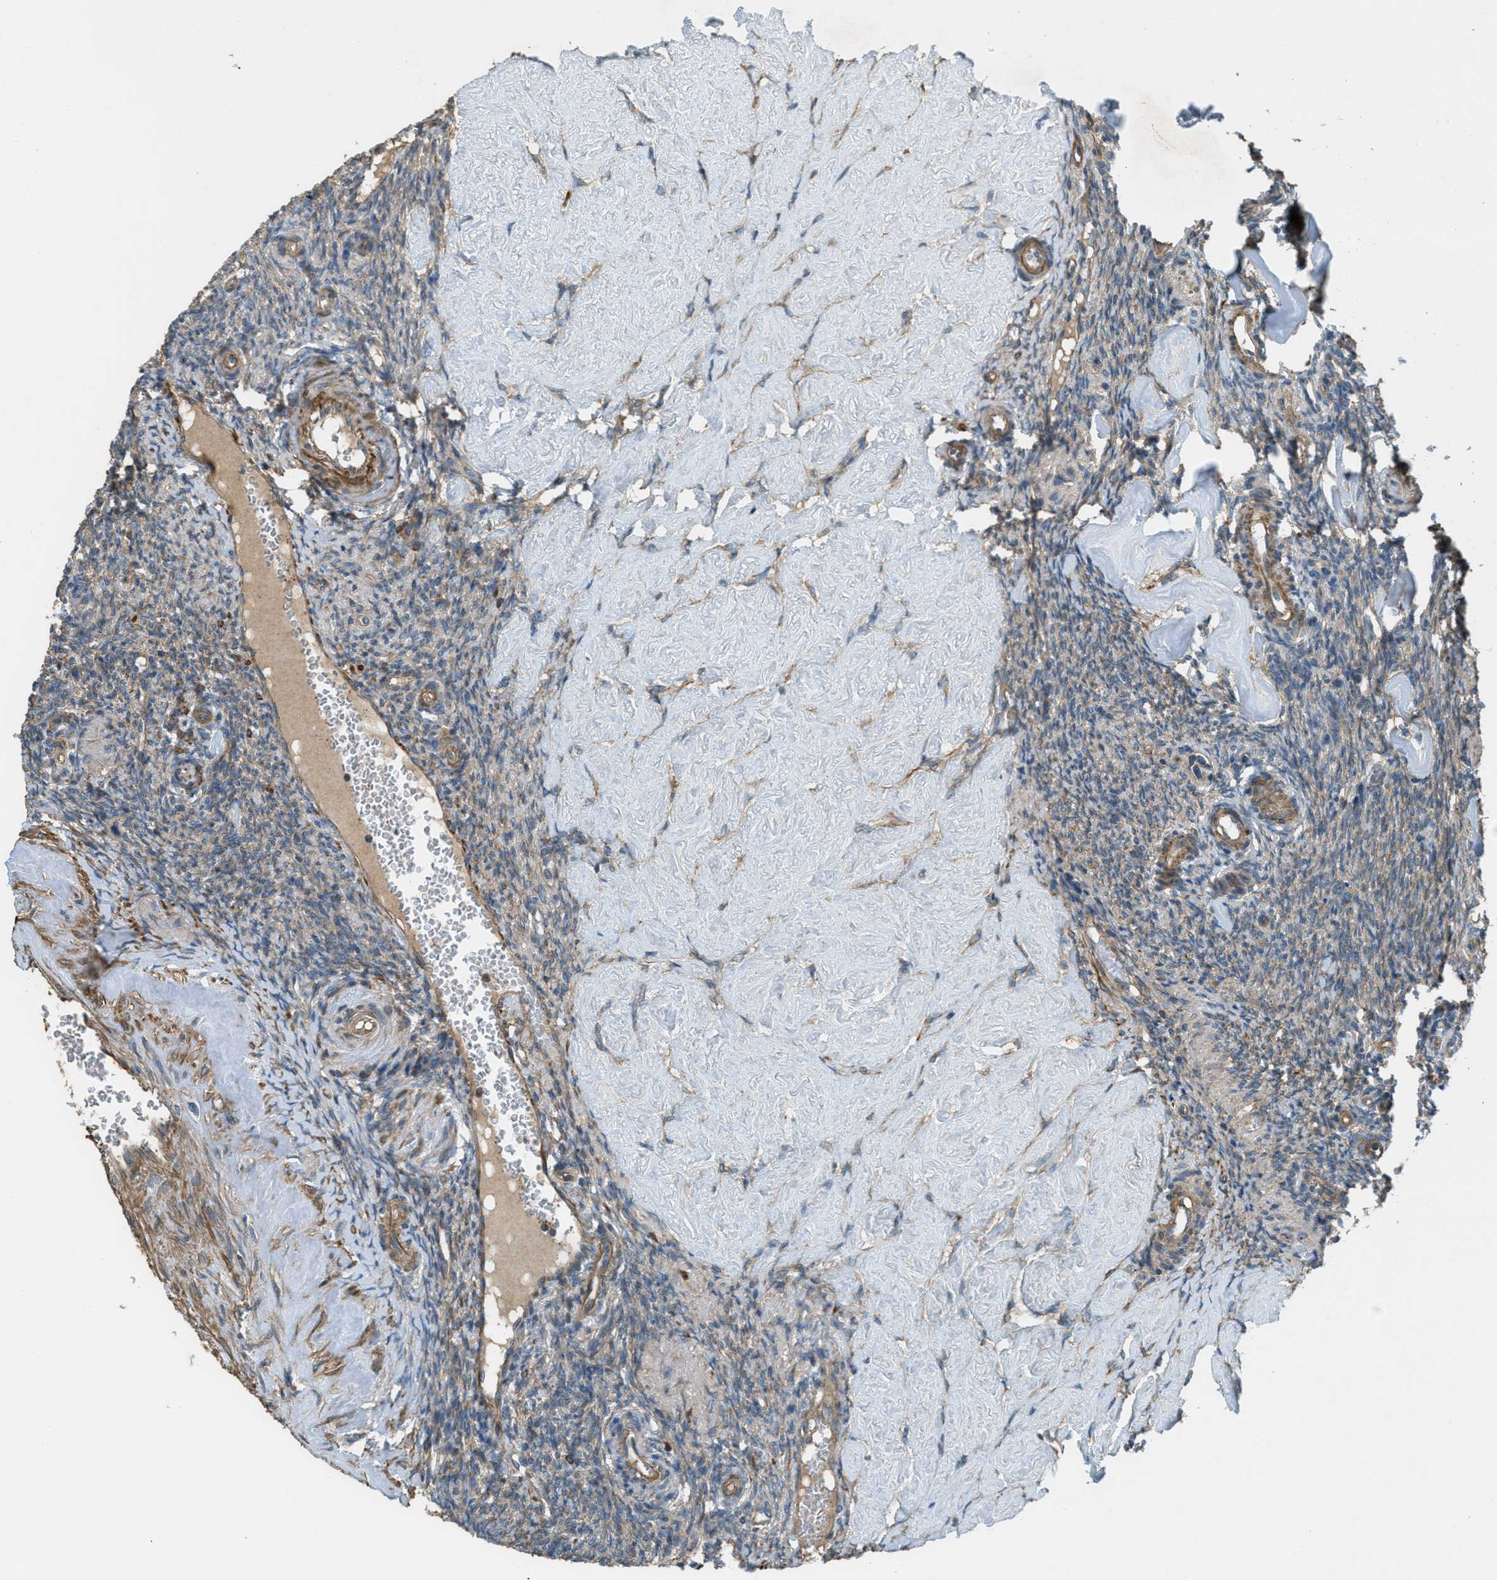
{"staining": {"intensity": "moderate", "quantity": ">75%", "location": "cytoplasmic/membranous"}, "tissue": "ovary", "cell_type": "Follicle cells", "image_type": "normal", "snomed": [{"axis": "morphology", "description": "Normal tissue, NOS"}, {"axis": "topography", "description": "Ovary"}], "caption": "A medium amount of moderate cytoplasmic/membranous positivity is seen in approximately >75% of follicle cells in unremarkable ovary.", "gene": "VEZT", "patient": {"sex": "female", "age": 41}}